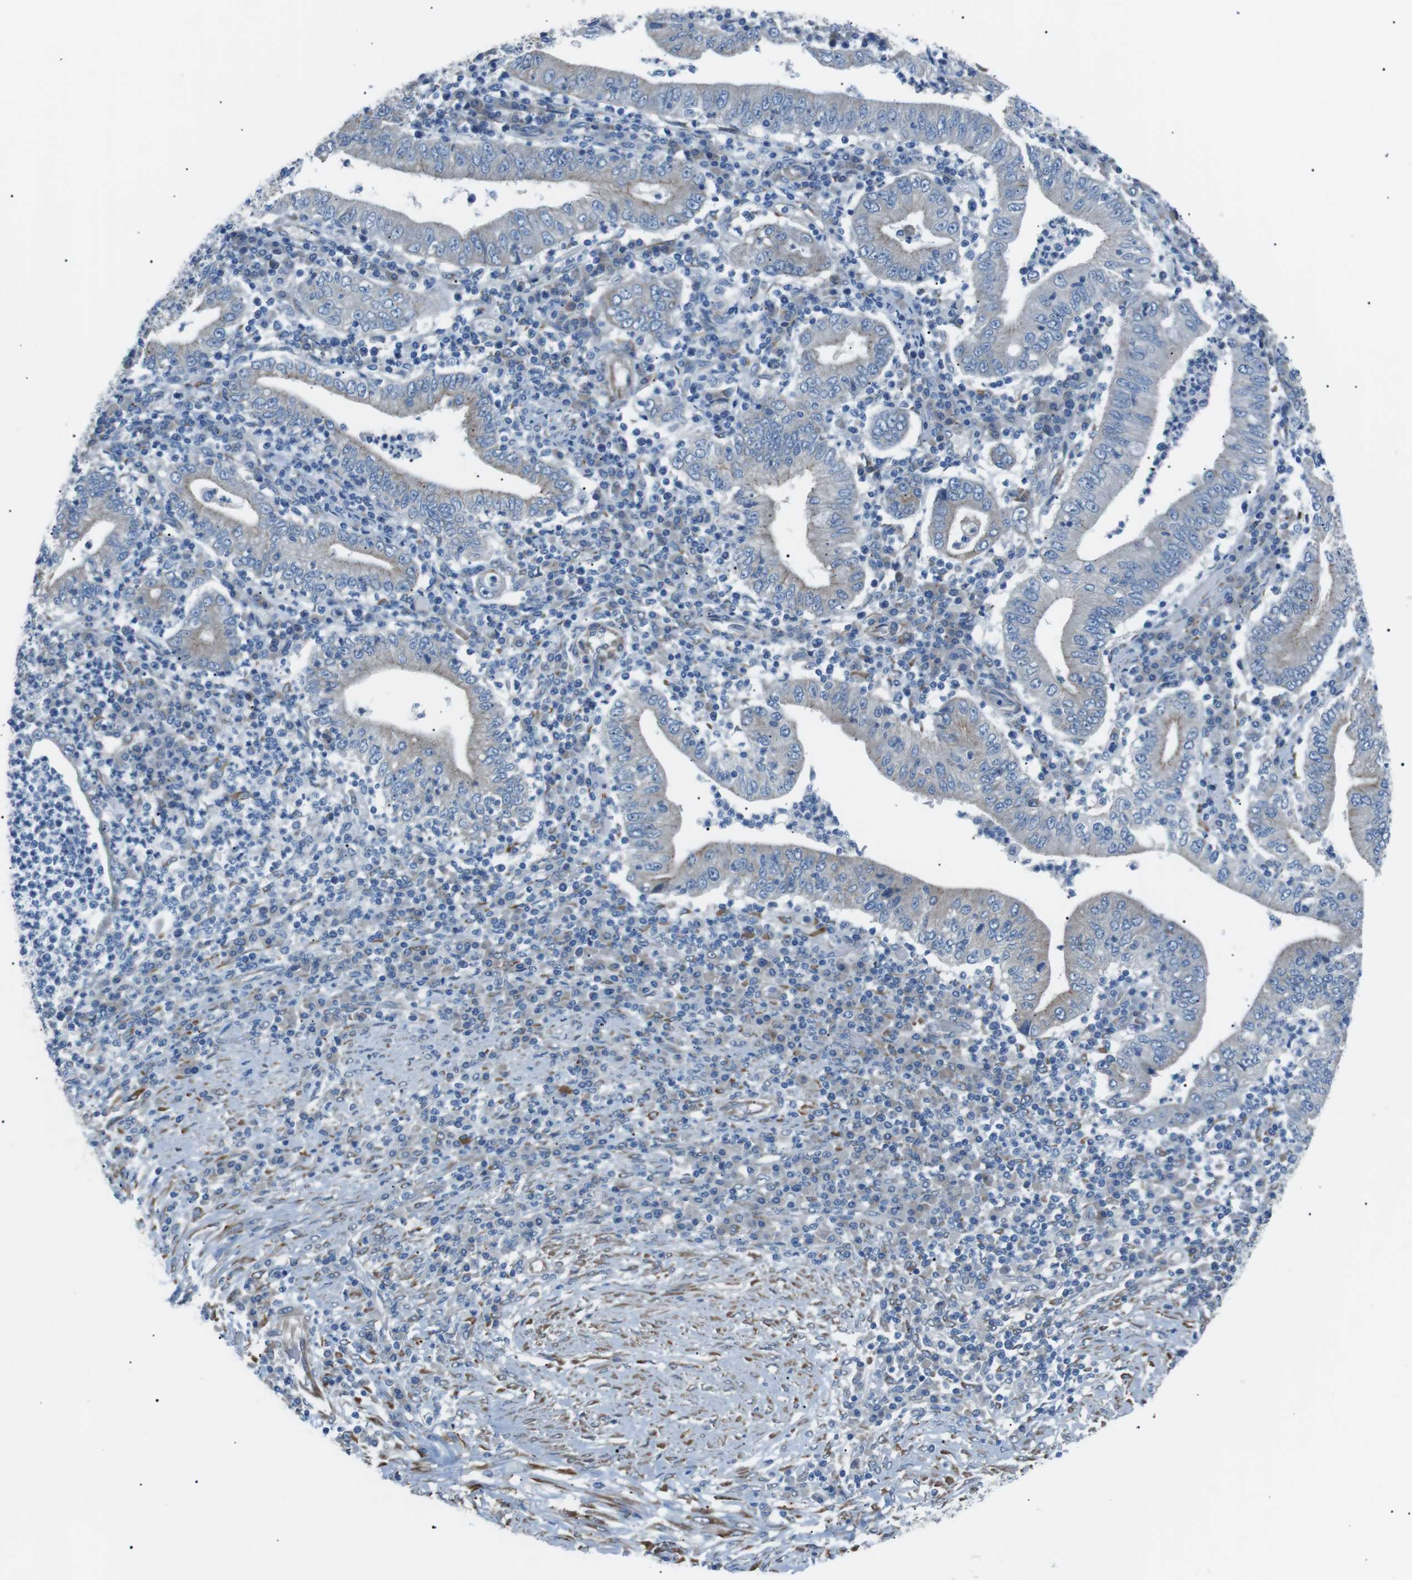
{"staining": {"intensity": "negative", "quantity": "none", "location": "none"}, "tissue": "stomach cancer", "cell_type": "Tumor cells", "image_type": "cancer", "snomed": [{"axis": "morphology", "description": "Normal tissue, NOS"}, {"axis": "morphology", "description": "Adenocarcinoma, NOS"}, {"axis": "topography", "description": "Esophagus"}, {"axis": "topography", "description": "Stomach, upper"}, {"axis": "topography", "description": "Peripheral nerve tissue"}], "caption": "Tumor cells are negative for brown protein staining in stomach adenocarcinoma. (Stains: DAB (3,3'-diaminobenzidine) immunohistochemistry with hematoxylin counter stain, Microscopy: brightfield microscopy at high magnification).", "gene": "MTARC2", "patient": {"sex": "male", "age": 62}}